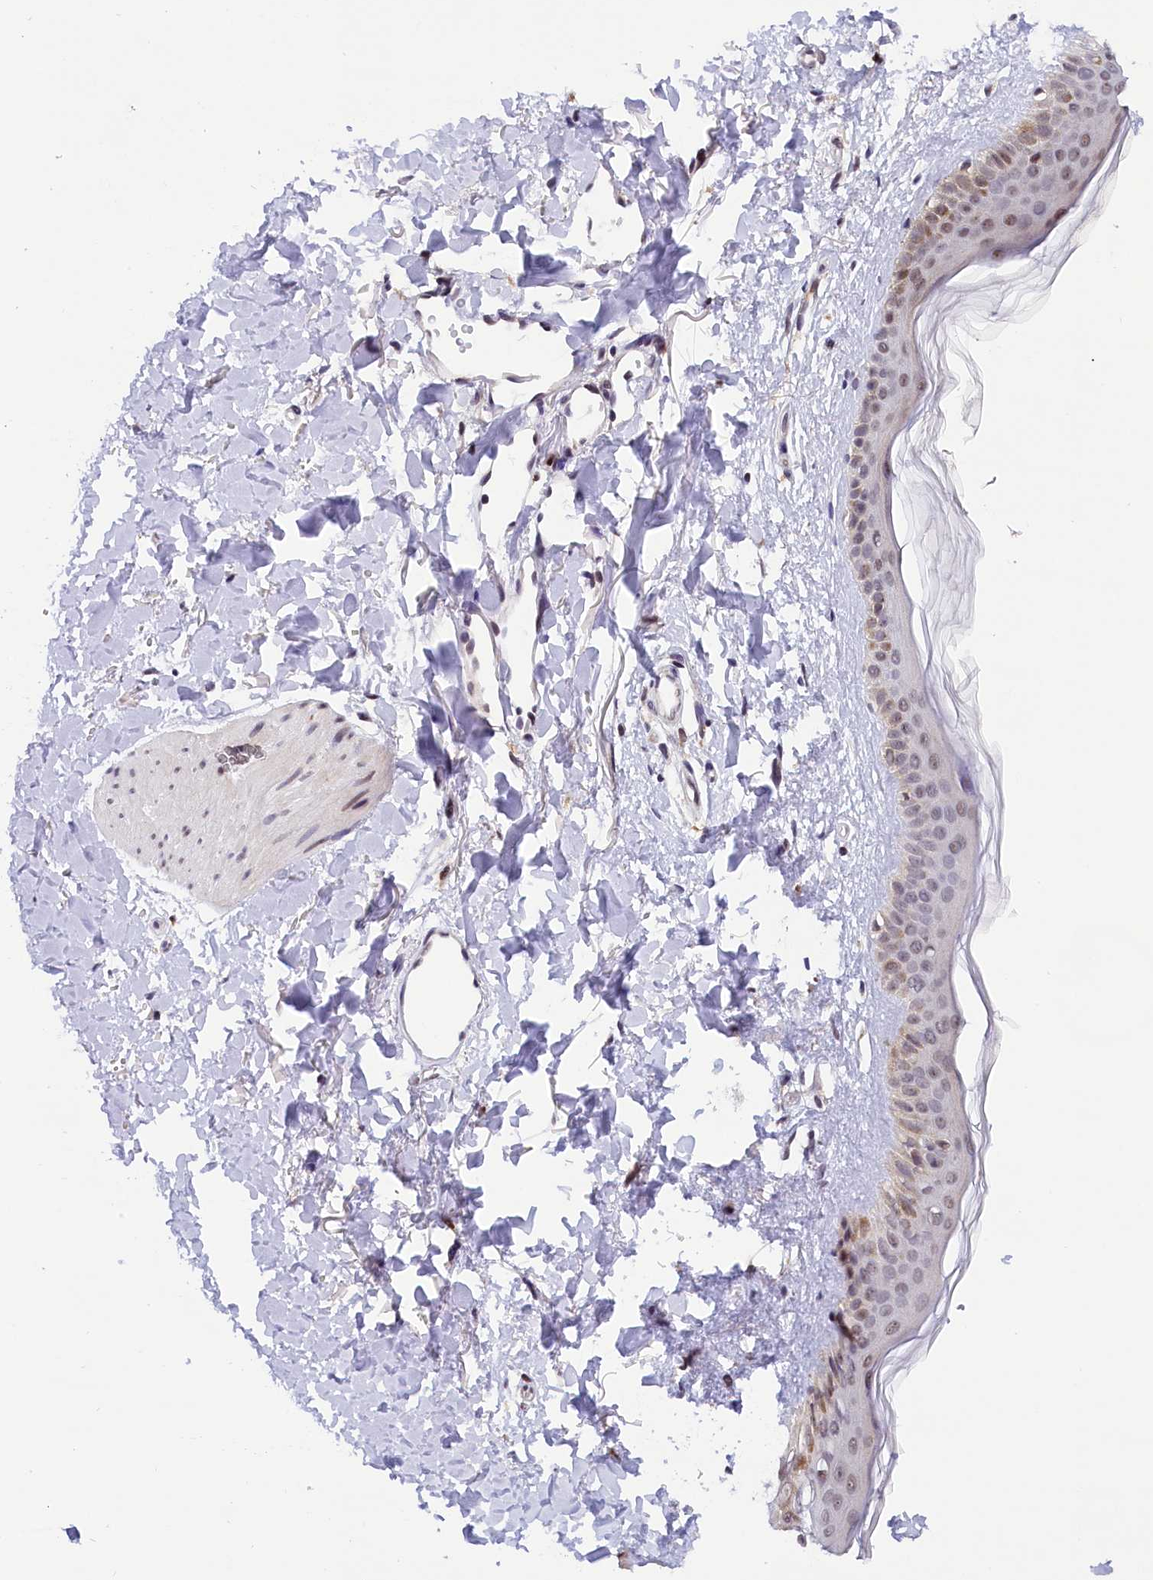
{"staining": {"intensity": "moderate", "quantity": ">75%", "location": "nuclear"}, "tissue": "skin", "cell_type": "Fibroblasts", "image_type": "normal", "snomed": [{"axis": "morphology", "description": "Normal tissue, NOS"}, {"axis": "topography", "description": "Skin"}], "caption": "Immunohistochemical staining of normal human skin exhibits medium levels of moderate nuclear positivity in about >75% of fibroblasts. (brown staining indicates protein expression, while blue staining denotes nuclei).", "gene": "CDYL2", "patient": {"sex": "female", "age": 58}}